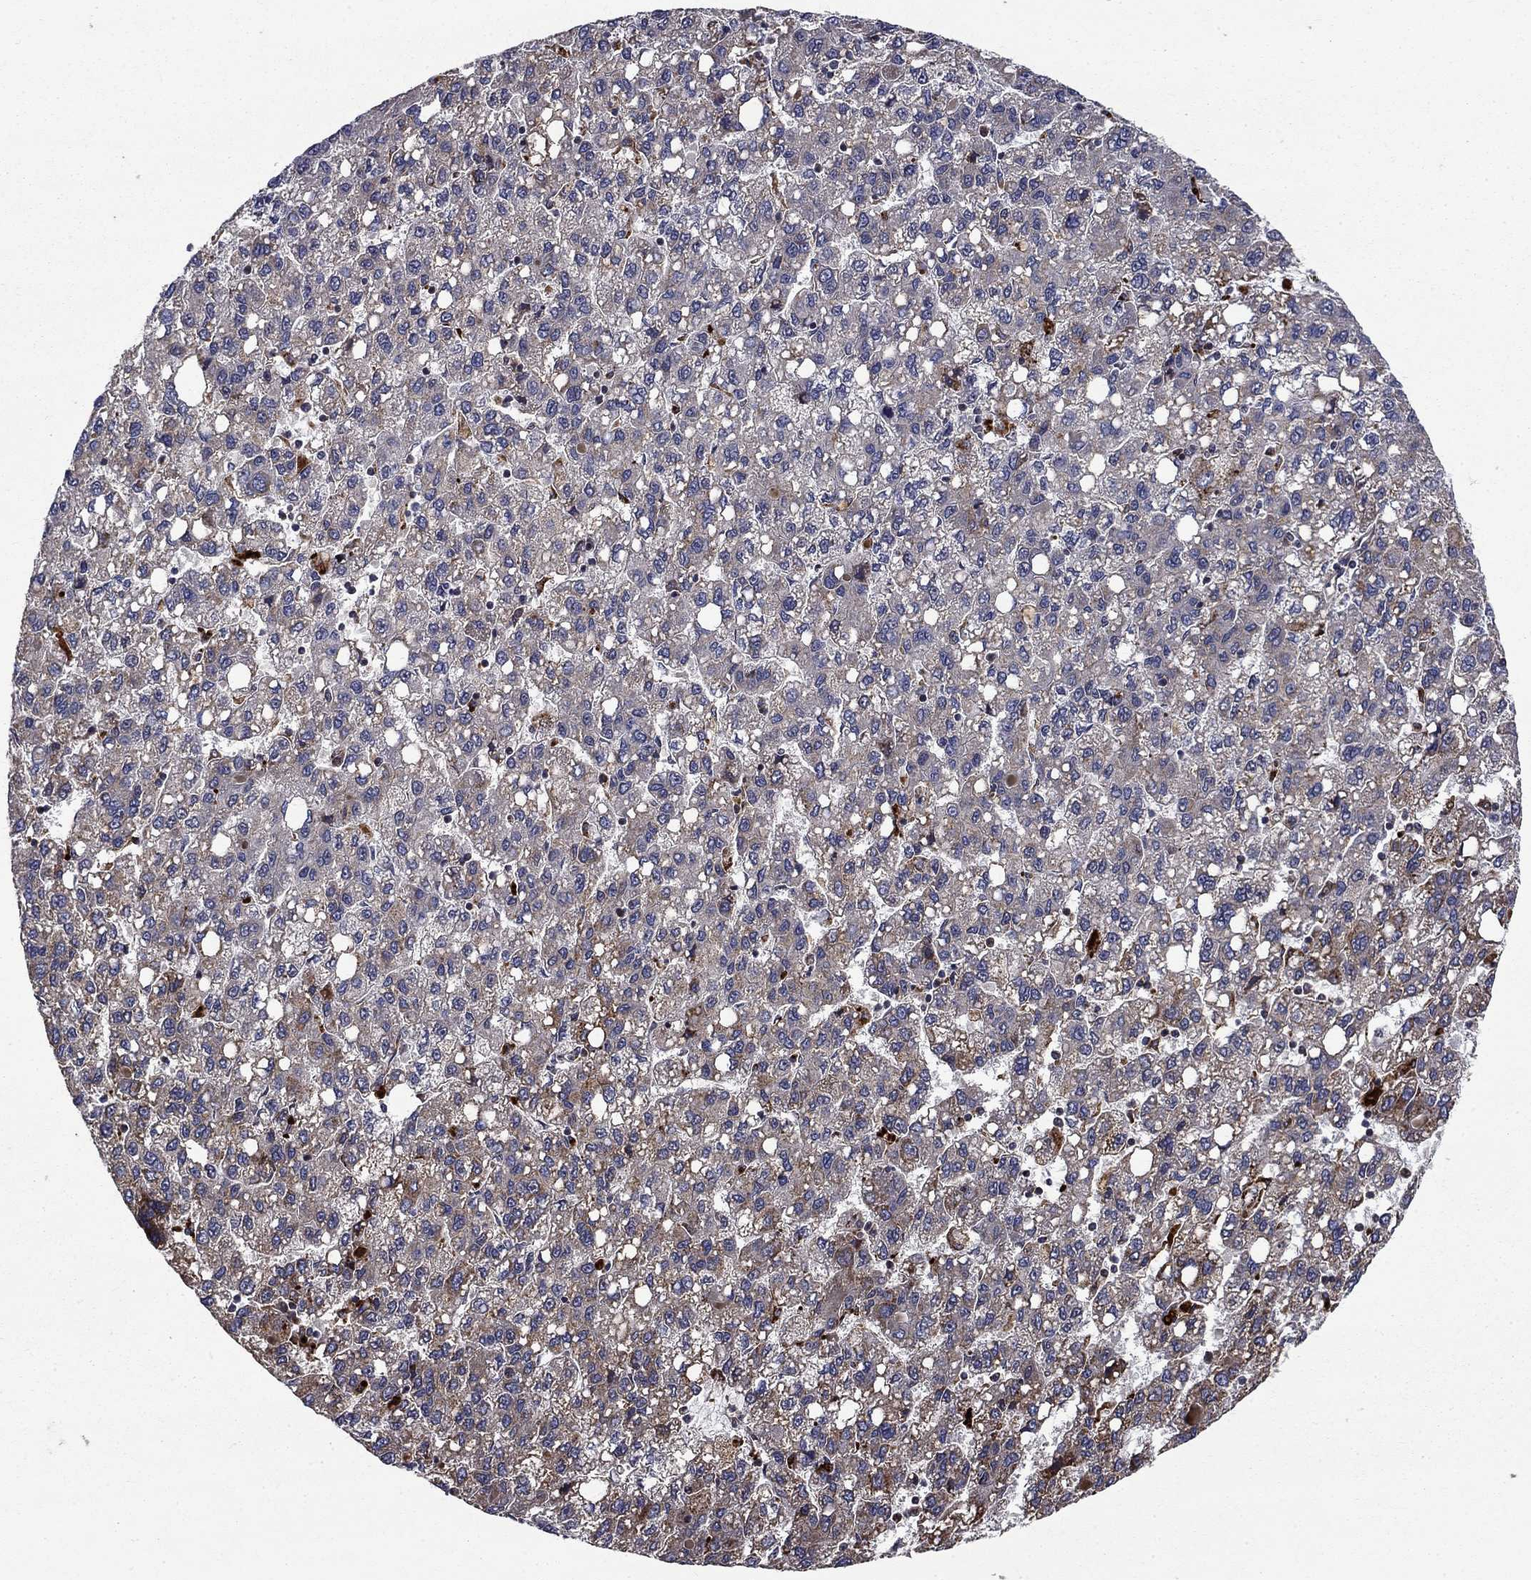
{"staining": {"intensity": "moderate", "quantity": "<25%", "location": "cytoplasmic/membranous"}, "tissue": "liver cancer", "cell_type": "Tumor cells", "image_type": "cancer", "snomed": [{"axis": "morphology", "description": "Carcinoma, Hepatocellular, NOS"}, {"axis": "topography", "description": "Liver"}], "caption": "Hepatocellular carcinoma (liver) tissue demonstrates moderate cytoplasmic/membranous staining in approximately <25% of tumor cells", "gene": "AGTPBP1", "patient": {"sex": "female", "age": 82}}